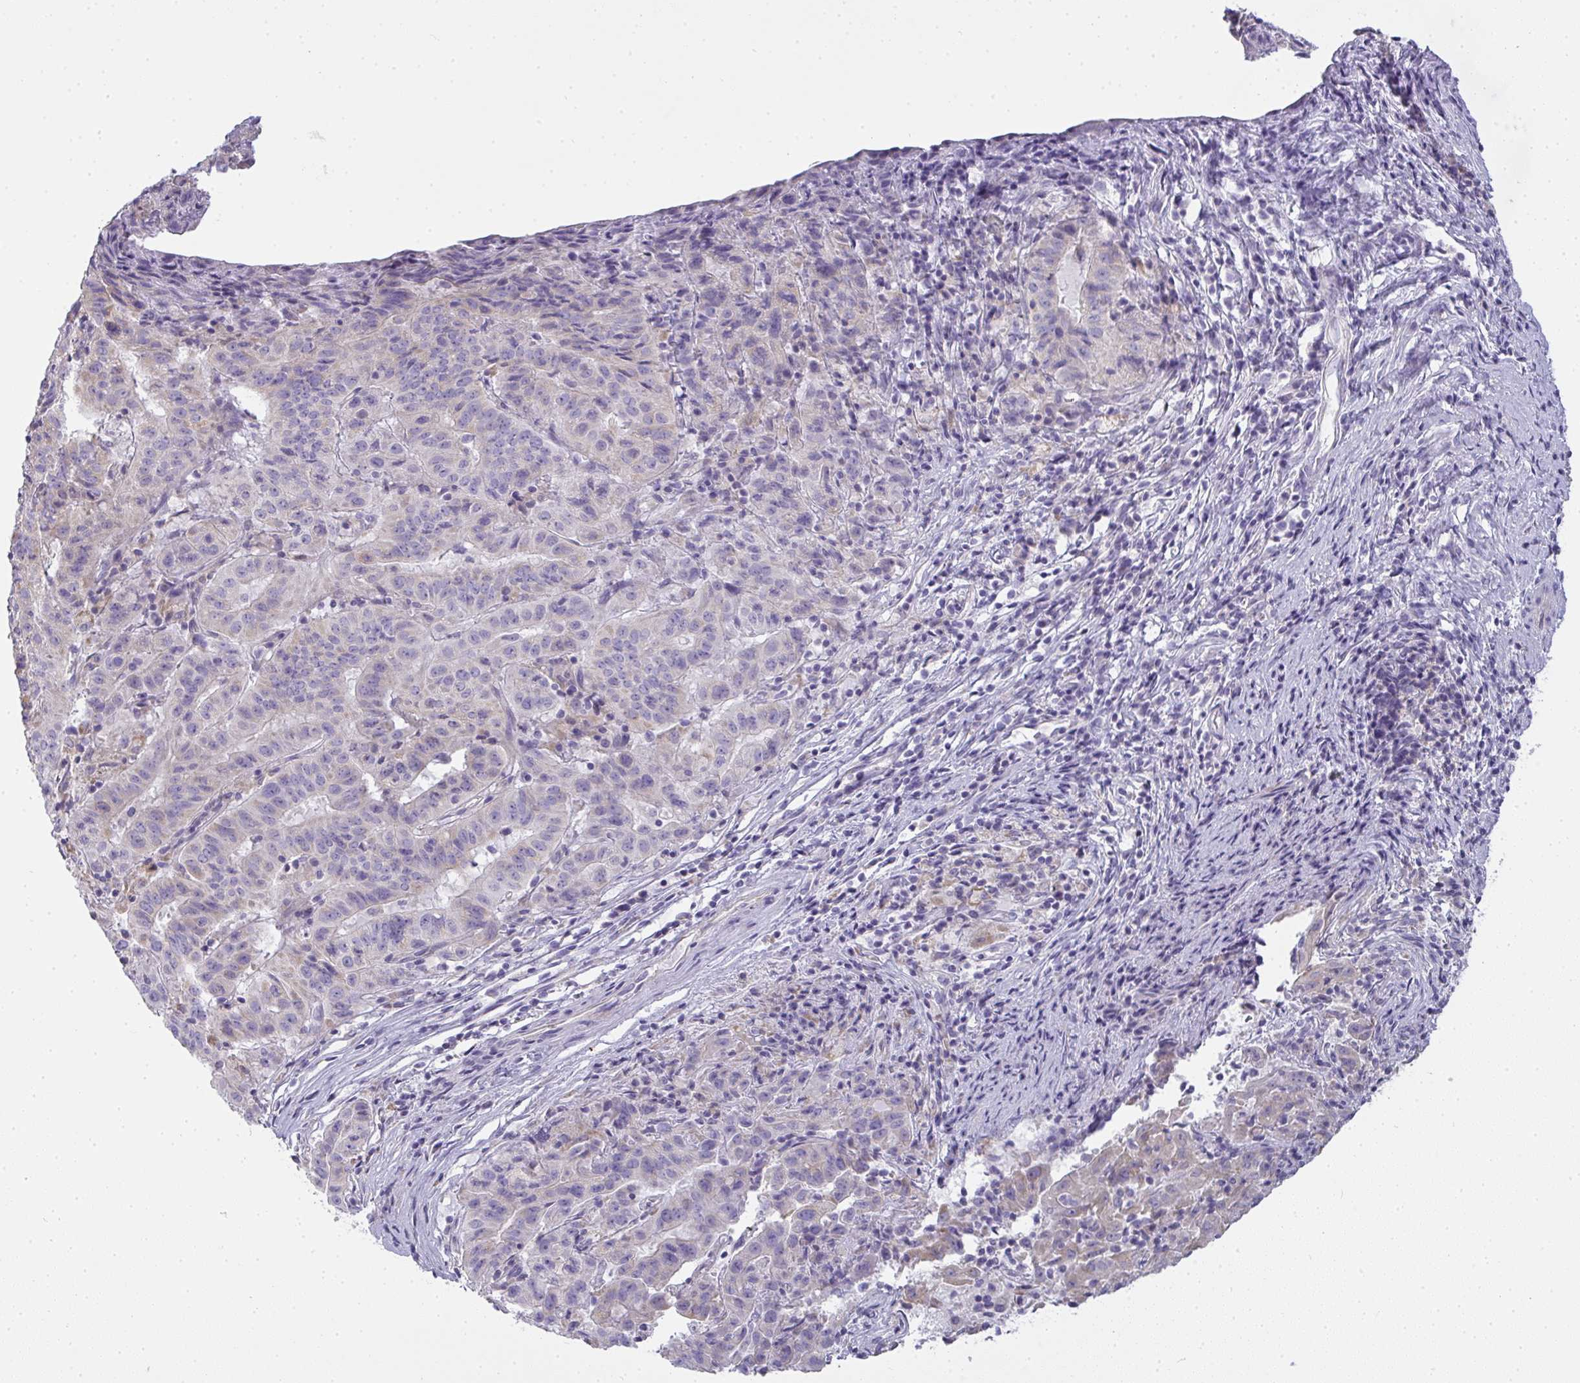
{"staining": {"intensity": "negative", "quantity": "none", "location": "none"}, "tissue": "pancreatic cancer", "cell_type": "Tumor cells", "image_type": "cancer", "snomed": [{"axis": "morphology", "description": "Adenocarcinoma, NOS"}, {"axis": "topography", "description": "Pancreas"}], "caption": "Adenocarcinoma (pancreatic) was stained to show a protein in brown. There is no significant staining in tumor cells.", "gene": "GSDMB", "patient": {"sex": "male", "age": 63}}